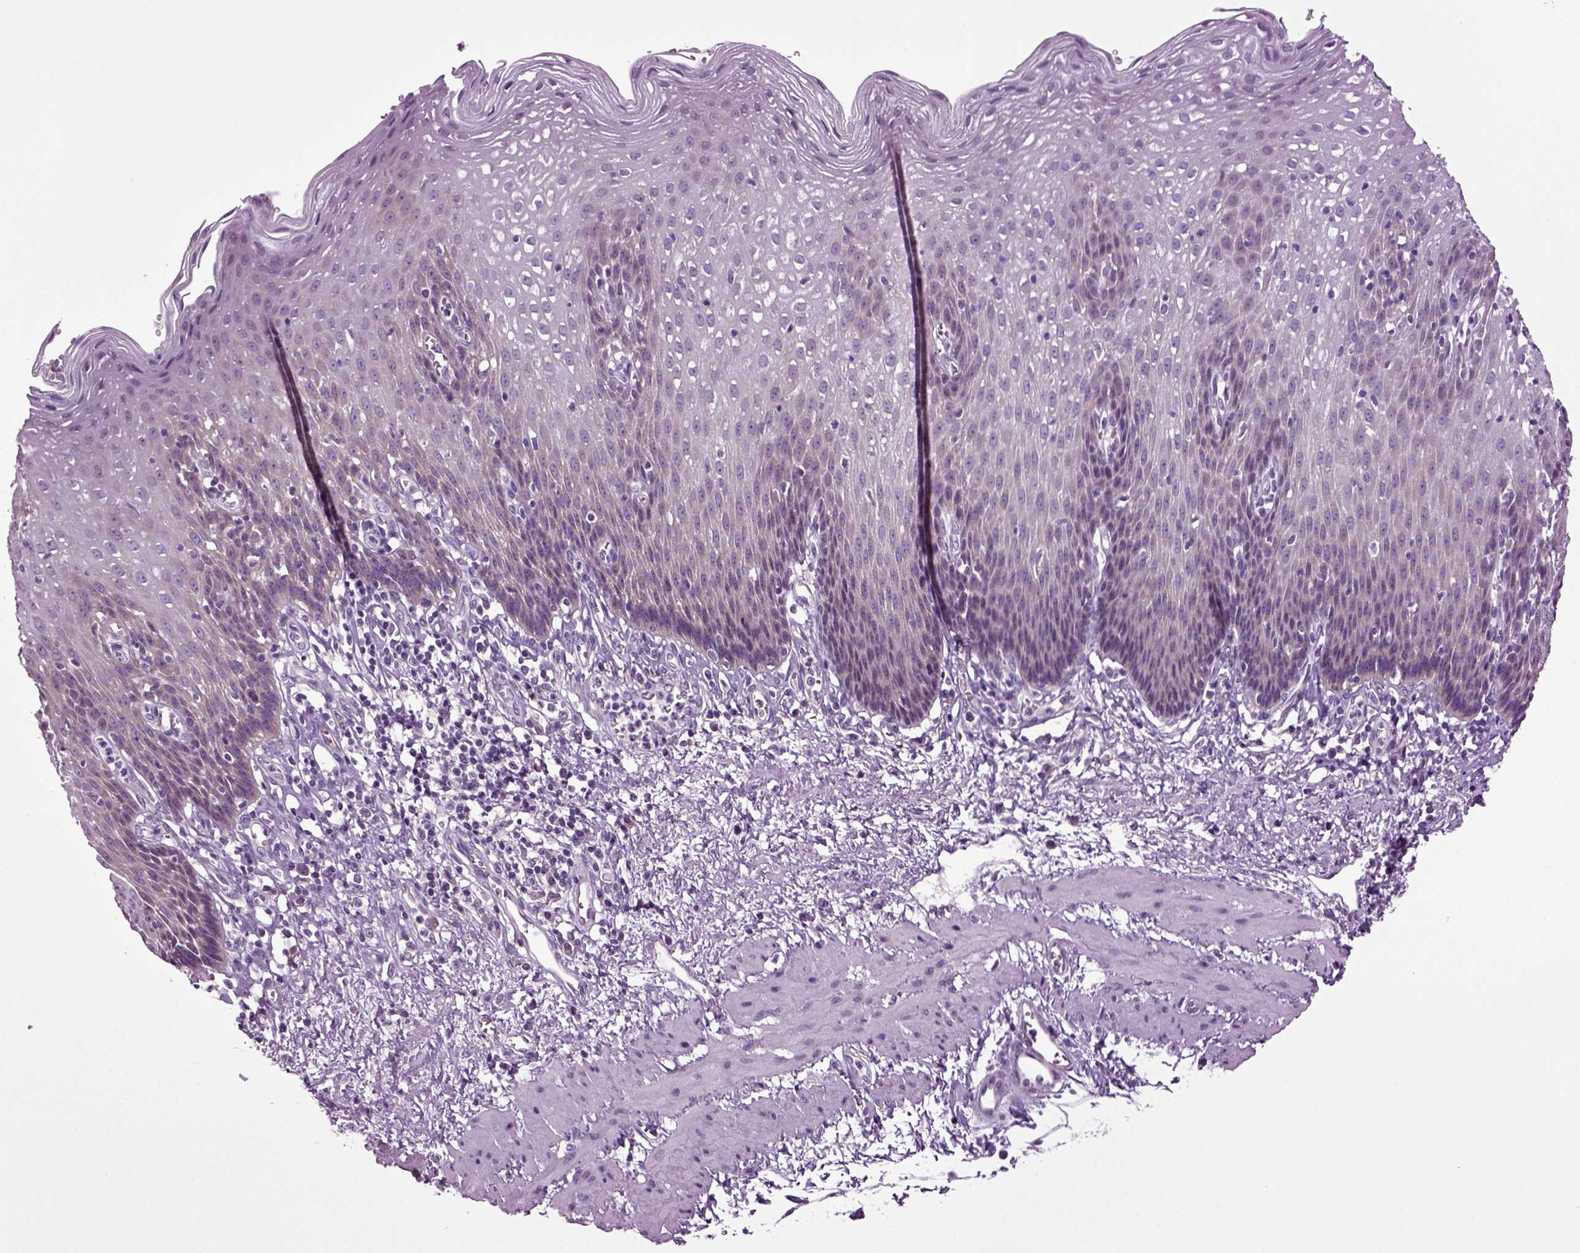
{"staining": {"intensity": "negative", "quantity": "none", "location": "none"}, "tissue": "esophagus", "cell_type": "Squamous epithelial cells", "image_type": "normal", "snomed": [{"axis": "morphology", "description": "Normal tissue, NOS"}, {"axis": "topography", "description": "Esophagus"}], "caption": "IHC photomicrograph of normal human esophagus stained for a protein (brown), which shows no staining in squamous epithelial cells. The staining is performed using DAB (3,3'-diaminobenzidine) brown chromogen with nuclei counter-stained in using hematoxylin.", "gene": "PLCH2", "patient": {"sex": "male", "age": 57}}